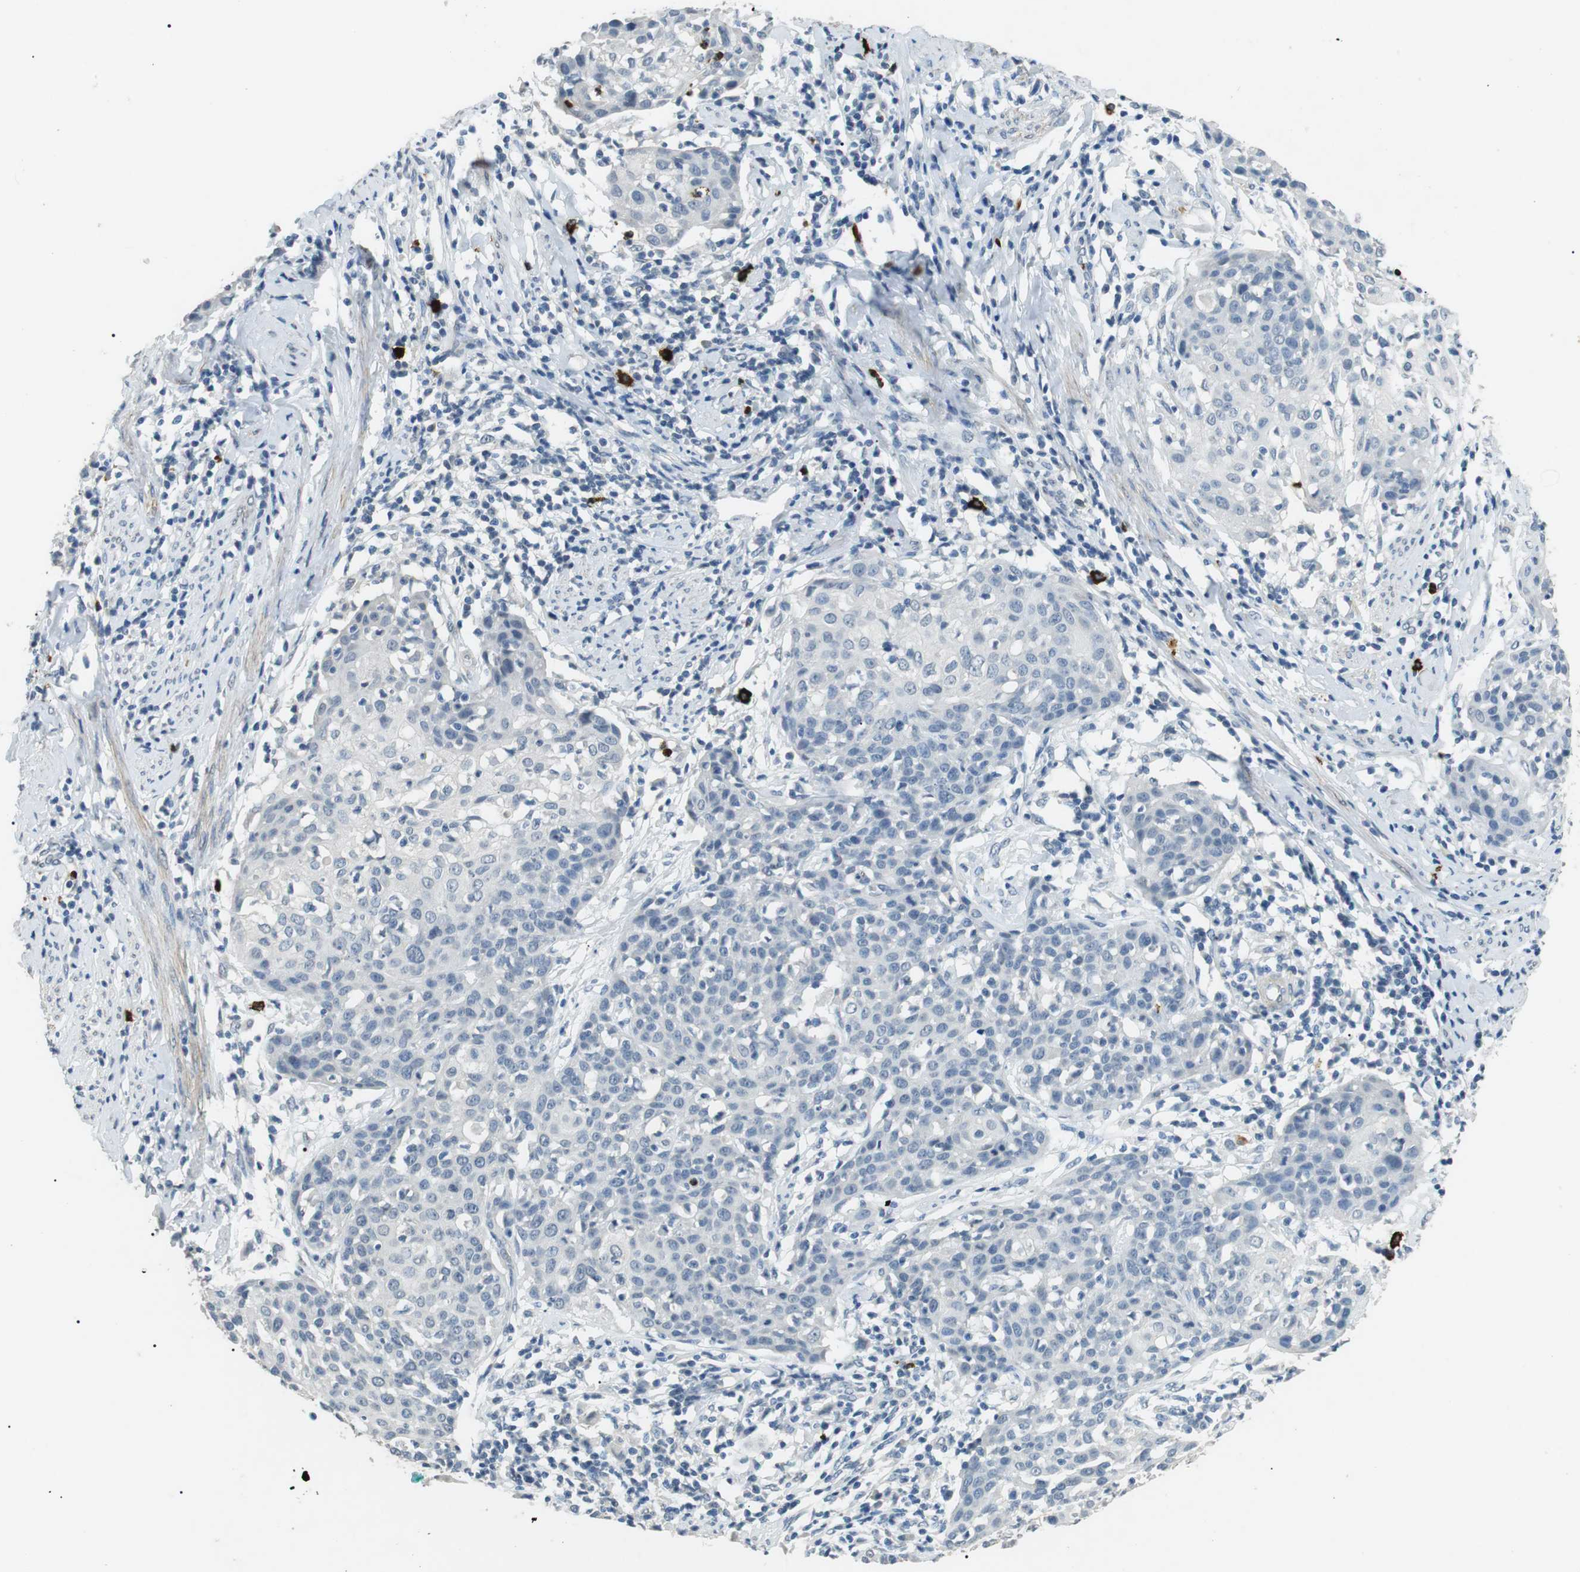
{"staining": {"intensity": "negative", "quantity": "none", "location": "none"}, "tissue": "cervical cancer", "cell_type": "Tumor cells", "image_type": "cancer", "snomed": [{"axis": "morphology", "description": "Squamous cell carcinoma, NOS"}, {"axis": "topography", "description": "Cervix"}], "caption": "Immunohistochemistry (IHC) image of neoplastic tissue: cervical cancer (squamous cell carcinoma) stained with DAB demonstrates no significant protein positivity in tumor cells.", "gene": "GZMM", "patient": {"sex": "female", "age": 38}}